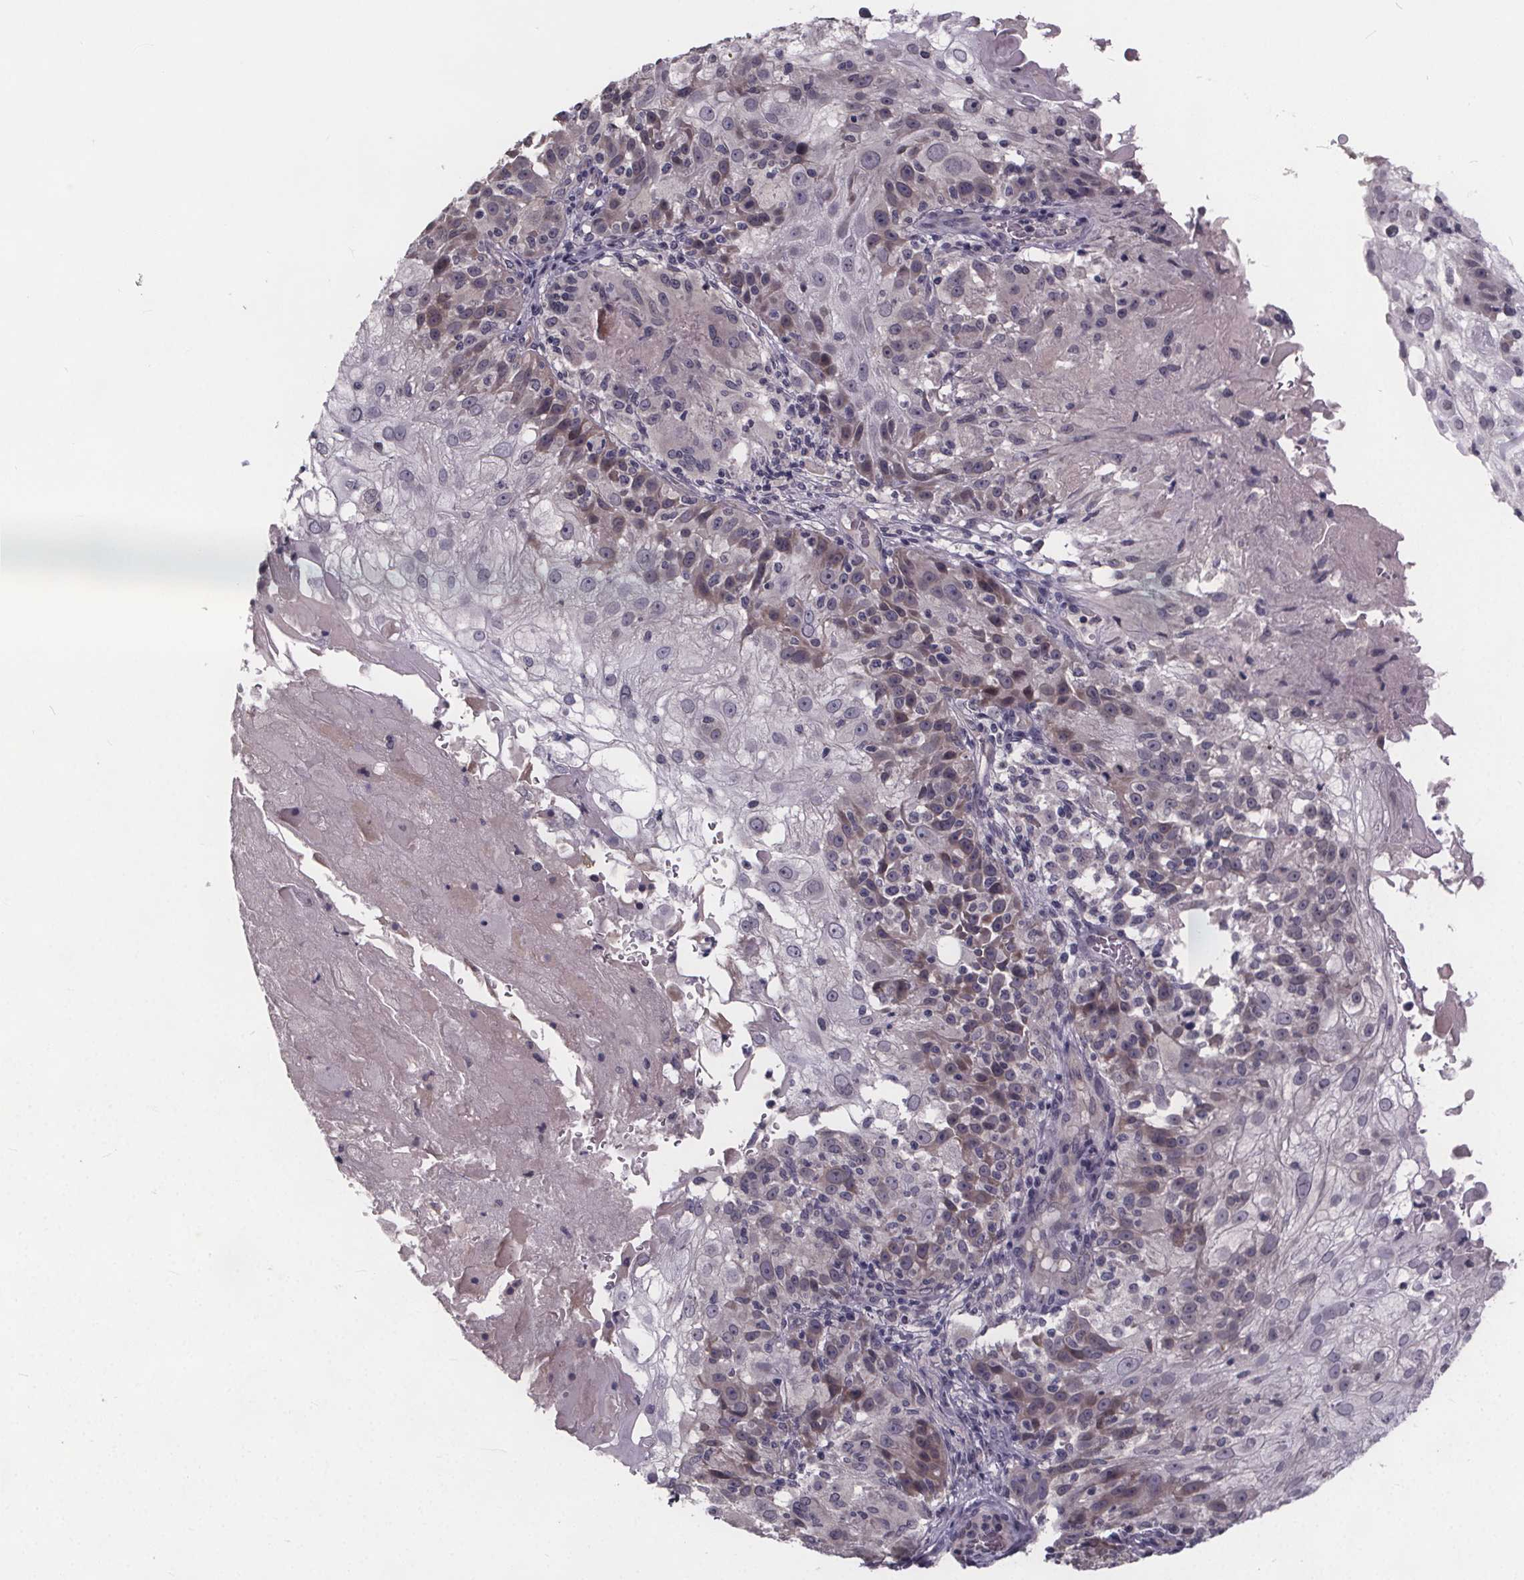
{"staining": {"intensity": "weak", "quantity": "<25%", "location": "cytoplasmic/membranous"}, "tissue": "skin cancer", "cell_type": "Tumor cells", "image_type": "cancer", "snomed": [{"axis": "morphology", "description": "Normal tissue, NOS"}, {"axis": "morphology", "description": "Squamous cell carcinoma, NOS"}, {"axis": "topography", "description": "Skin"}], "caption": "Tumor cells are negative for protein expression in human skin cancer.", "gene": "FAM181B", "patient": {"sex": "female", "age": 83}}